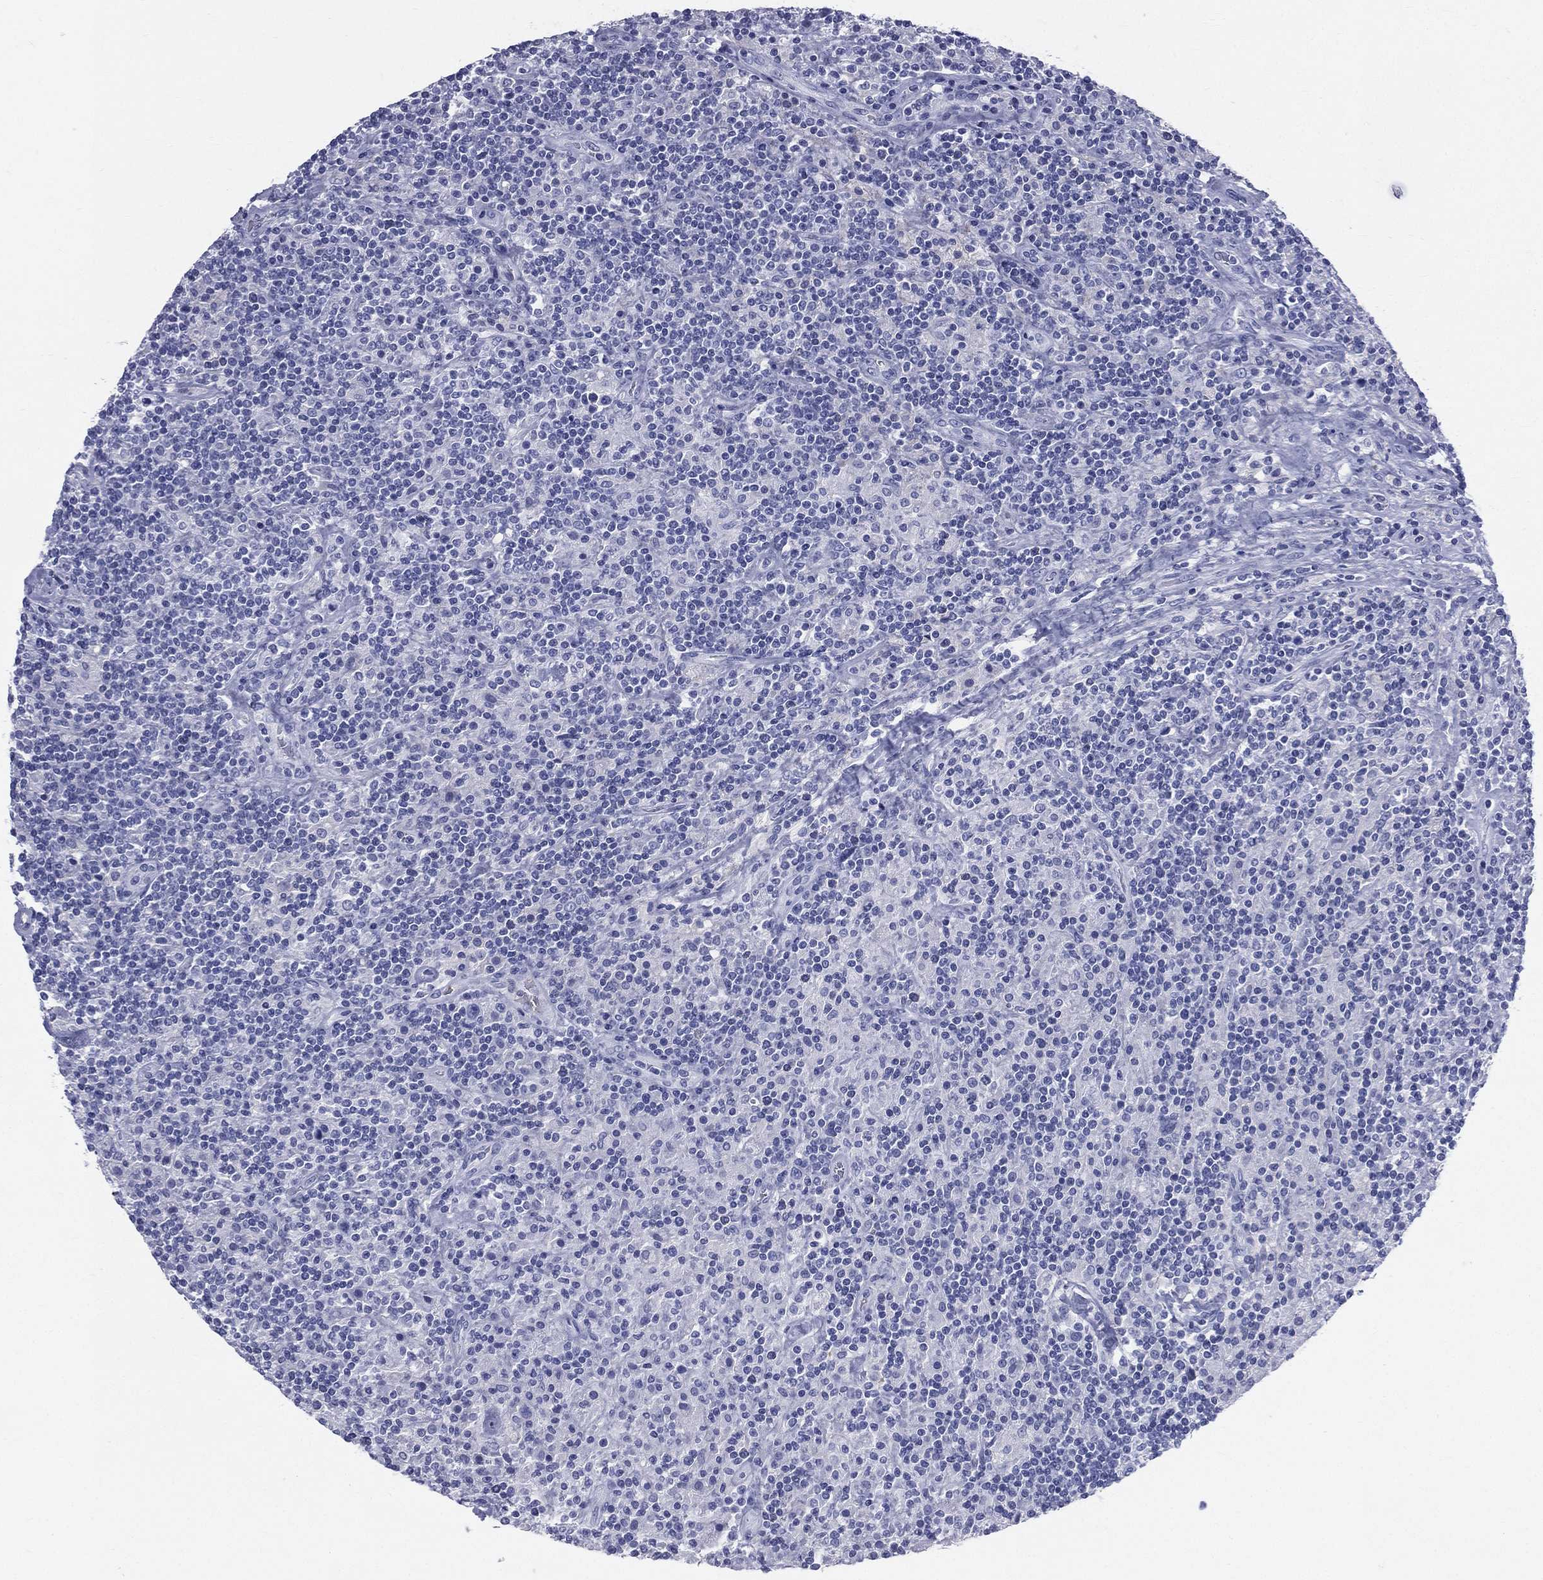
{"staining": {"intensity": "negative", "quantity": "none", "location": "none"}, "tissue": "lymphoma", "cell_type": "Tumor cells", "image_type": "cancer", "snomed": [{"axis": "morphology", "description": "Hodgkin's disease, NOS"}, {"axis": "topography", "description": "Lymph node"}], "caption": "Tumor cells show no significant protein expression in Hodgkin's disease.", "gene": "HP", "patient": {"sex": "male", "age": 70}}